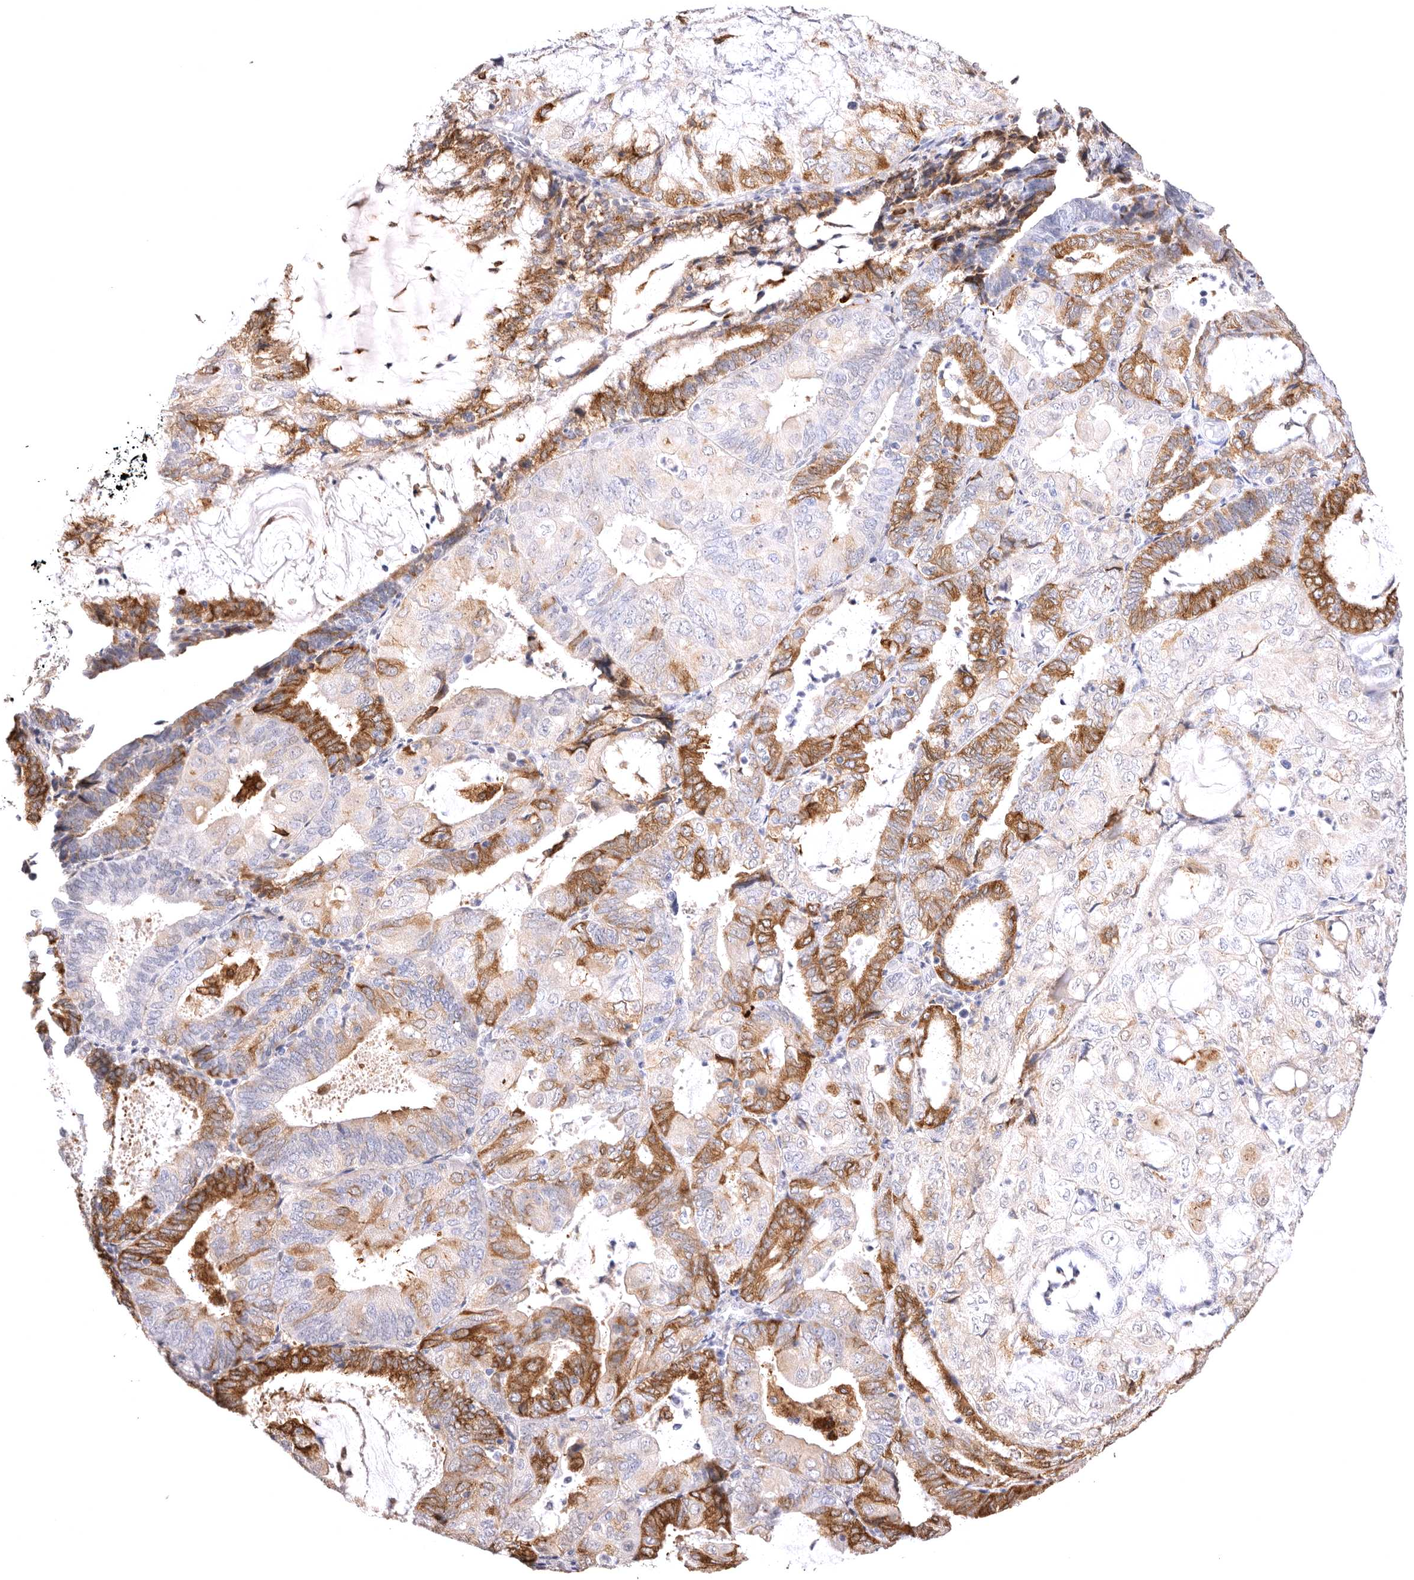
{"staining": {"intensity": "moderate", "quantity": "25%-75%", "location": "cytoplasmic/membranous"}, "tissue": "endometrial cancer", "cell_type": "Tumor cells", "image_type": "cancer", "snomed": [{"axis": "morphology", "description": "Adenocarcinoma, NOS"}, {"axis": "topography", "description": "Endometrium"}], "caption": "About 25%-75% of tumor cells in endometrial adenocarcinoma demonstrate moderate cytoplasmic/membranous protein staining as visualized by brown immunohistochemical staining.", "gene": "VPS45", "patient": {"sex": "female", "age": 81}}